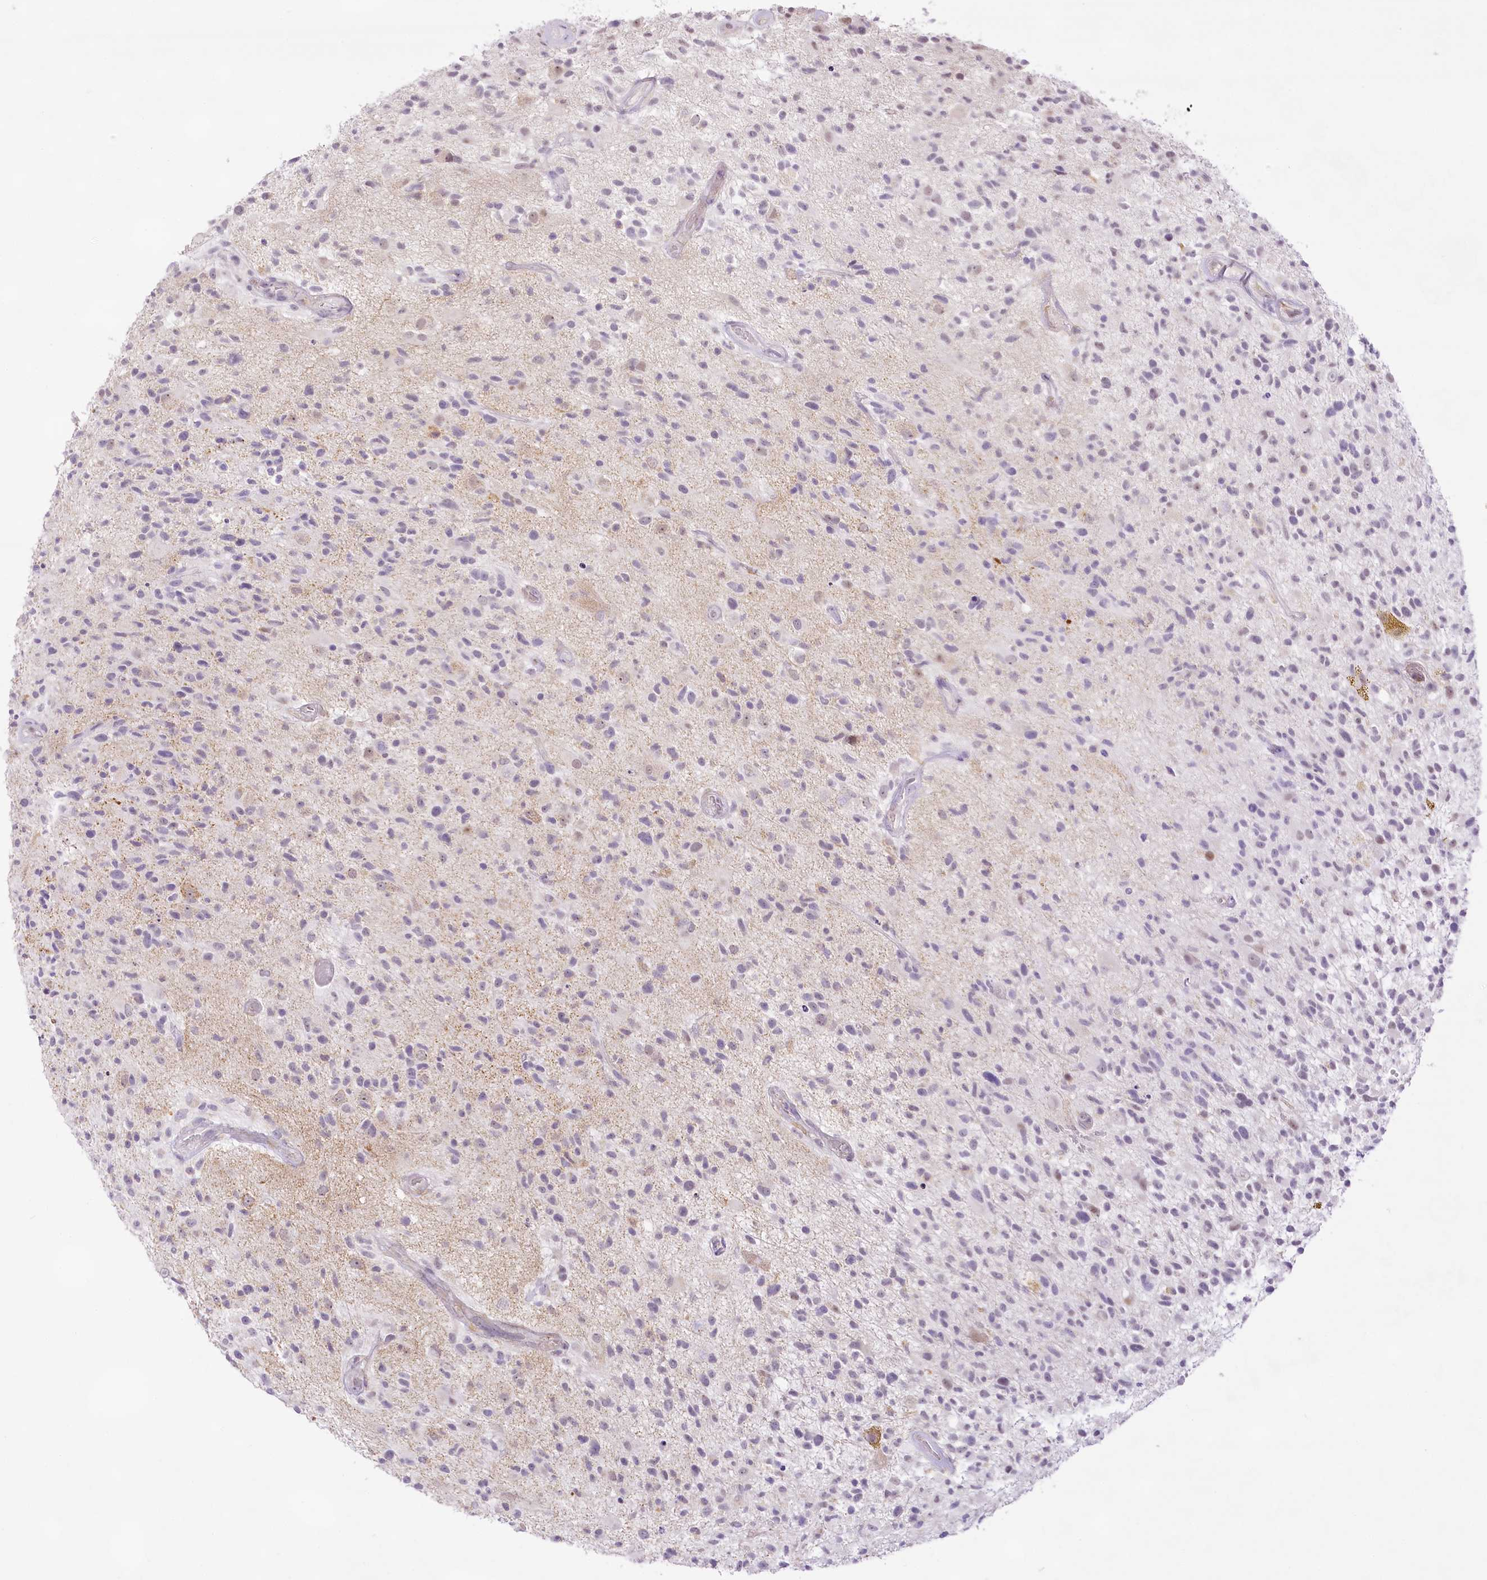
{"staining": {"intensity": "negative", "quantity": "none", "location": "none"}, "tissue": "glioma", "cell_type": "Tumor cells", "image_type": "cancer", "snomed": [{"axis": "morphology", "description": "Glioma, malignant, High grade"}, {"axis": "morphology", "description": "Glioblastoma, NOS"}, {"axis": "topography", "description": "Brain"}], "caption": "Immunohistochemistry of high-grade glioma (malignant) exhibits no staining in tumor cells.", "gene": "CCDC30", "patient": {"sex": "male", "age": 60}}